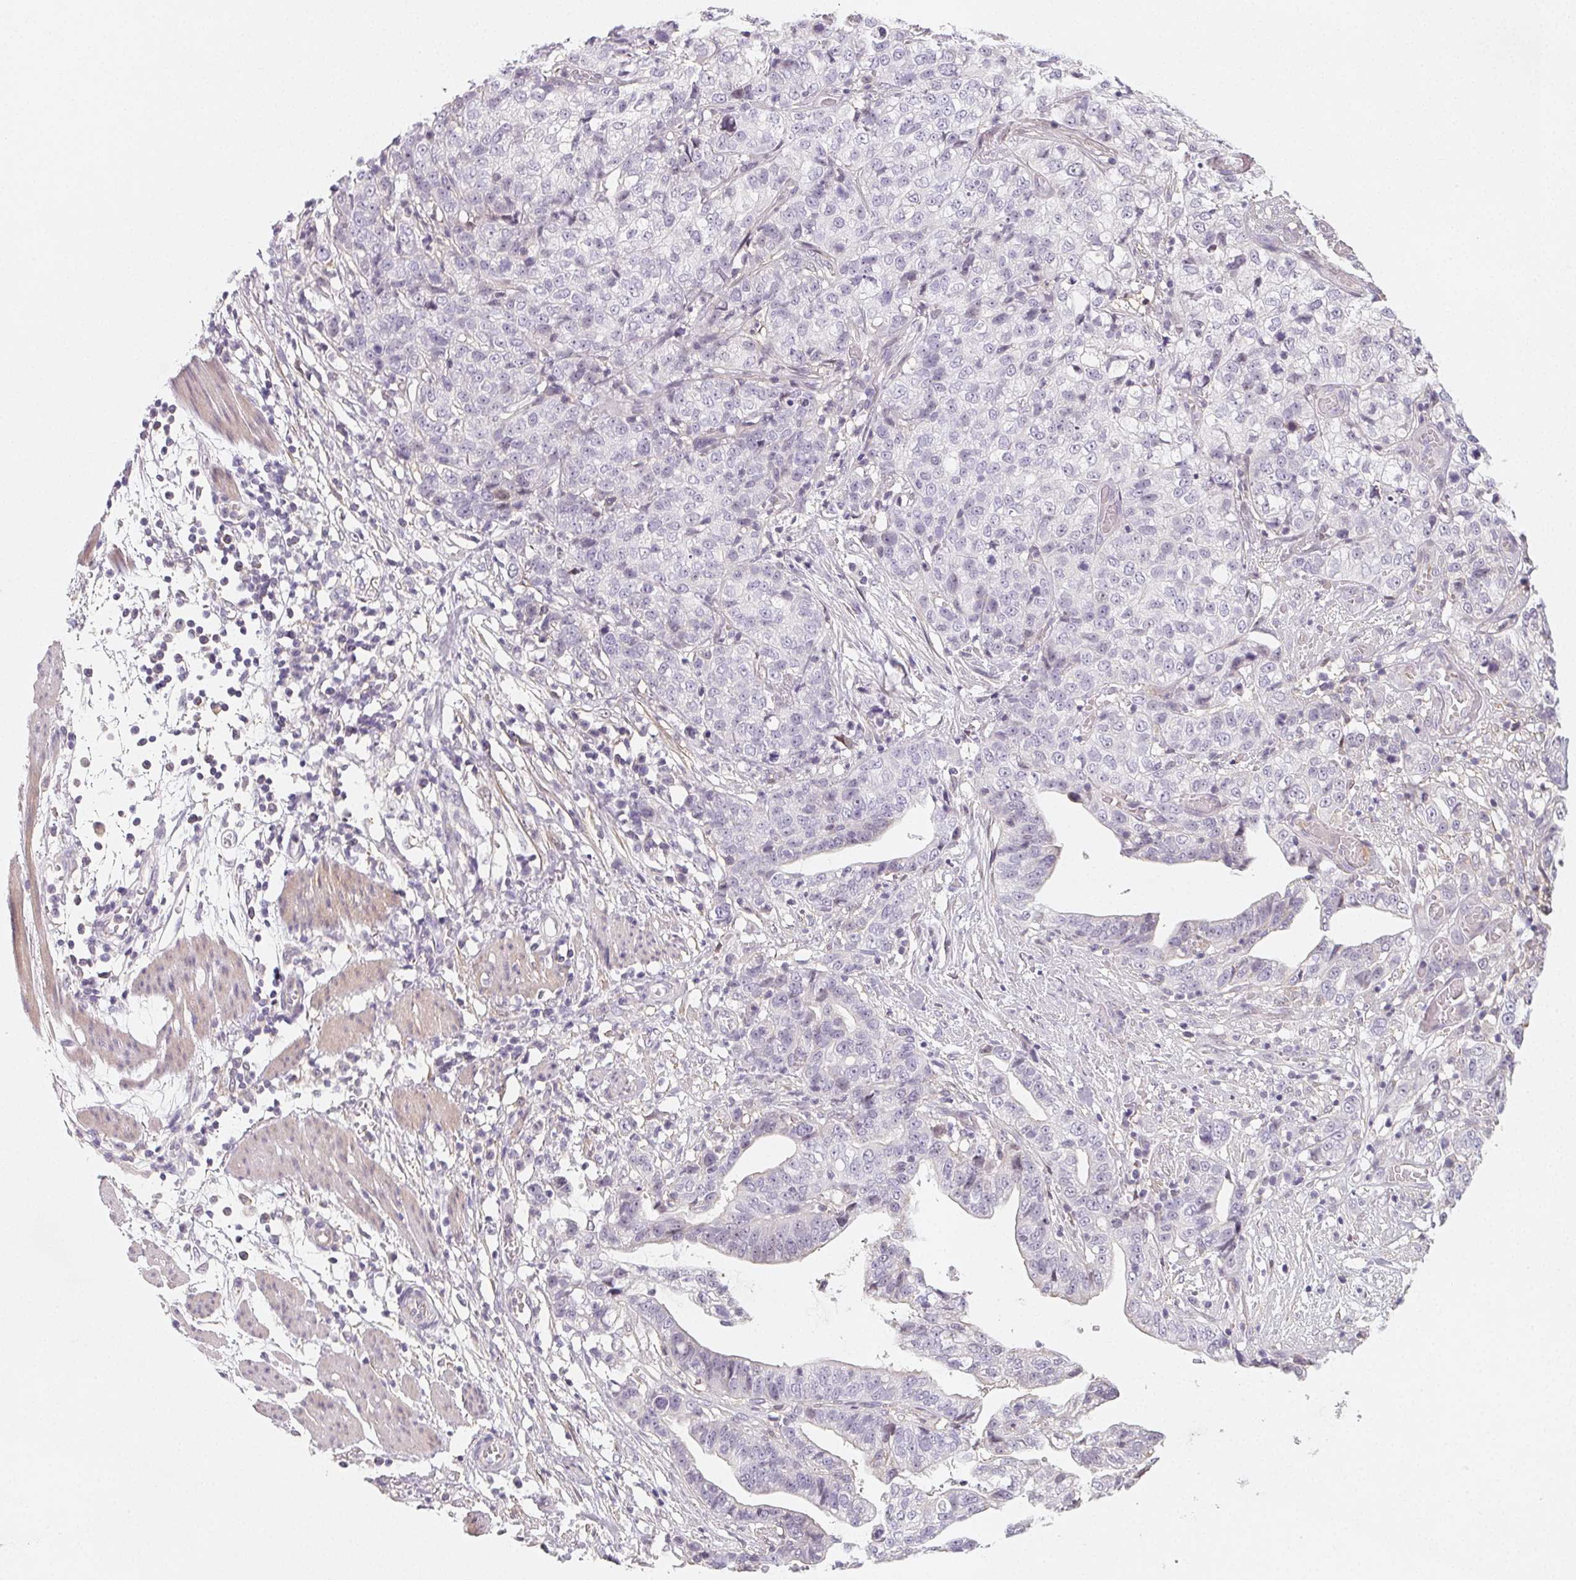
{"staining": {"intensity": "negative", "quantity": "none", "location": "none"}, "tissue": "stomach cancer", "cell_type": "Tumor cells", "image_type": "cancer", "snomed": [{"axis": "morphology", "description": "Adenocarcinoma, NOS"}, {"axis": "topography", "description": "Stomach, upper"}], "caption": "High magnification brightfield microscopy of stomach adenocarcinoma stained with DAB (brown) and counterstained with hematoxylin (blue): tumor cells show no significant positivity.", "gene": "LRRC23", "patient": {"sex": "female", "age": 67}}